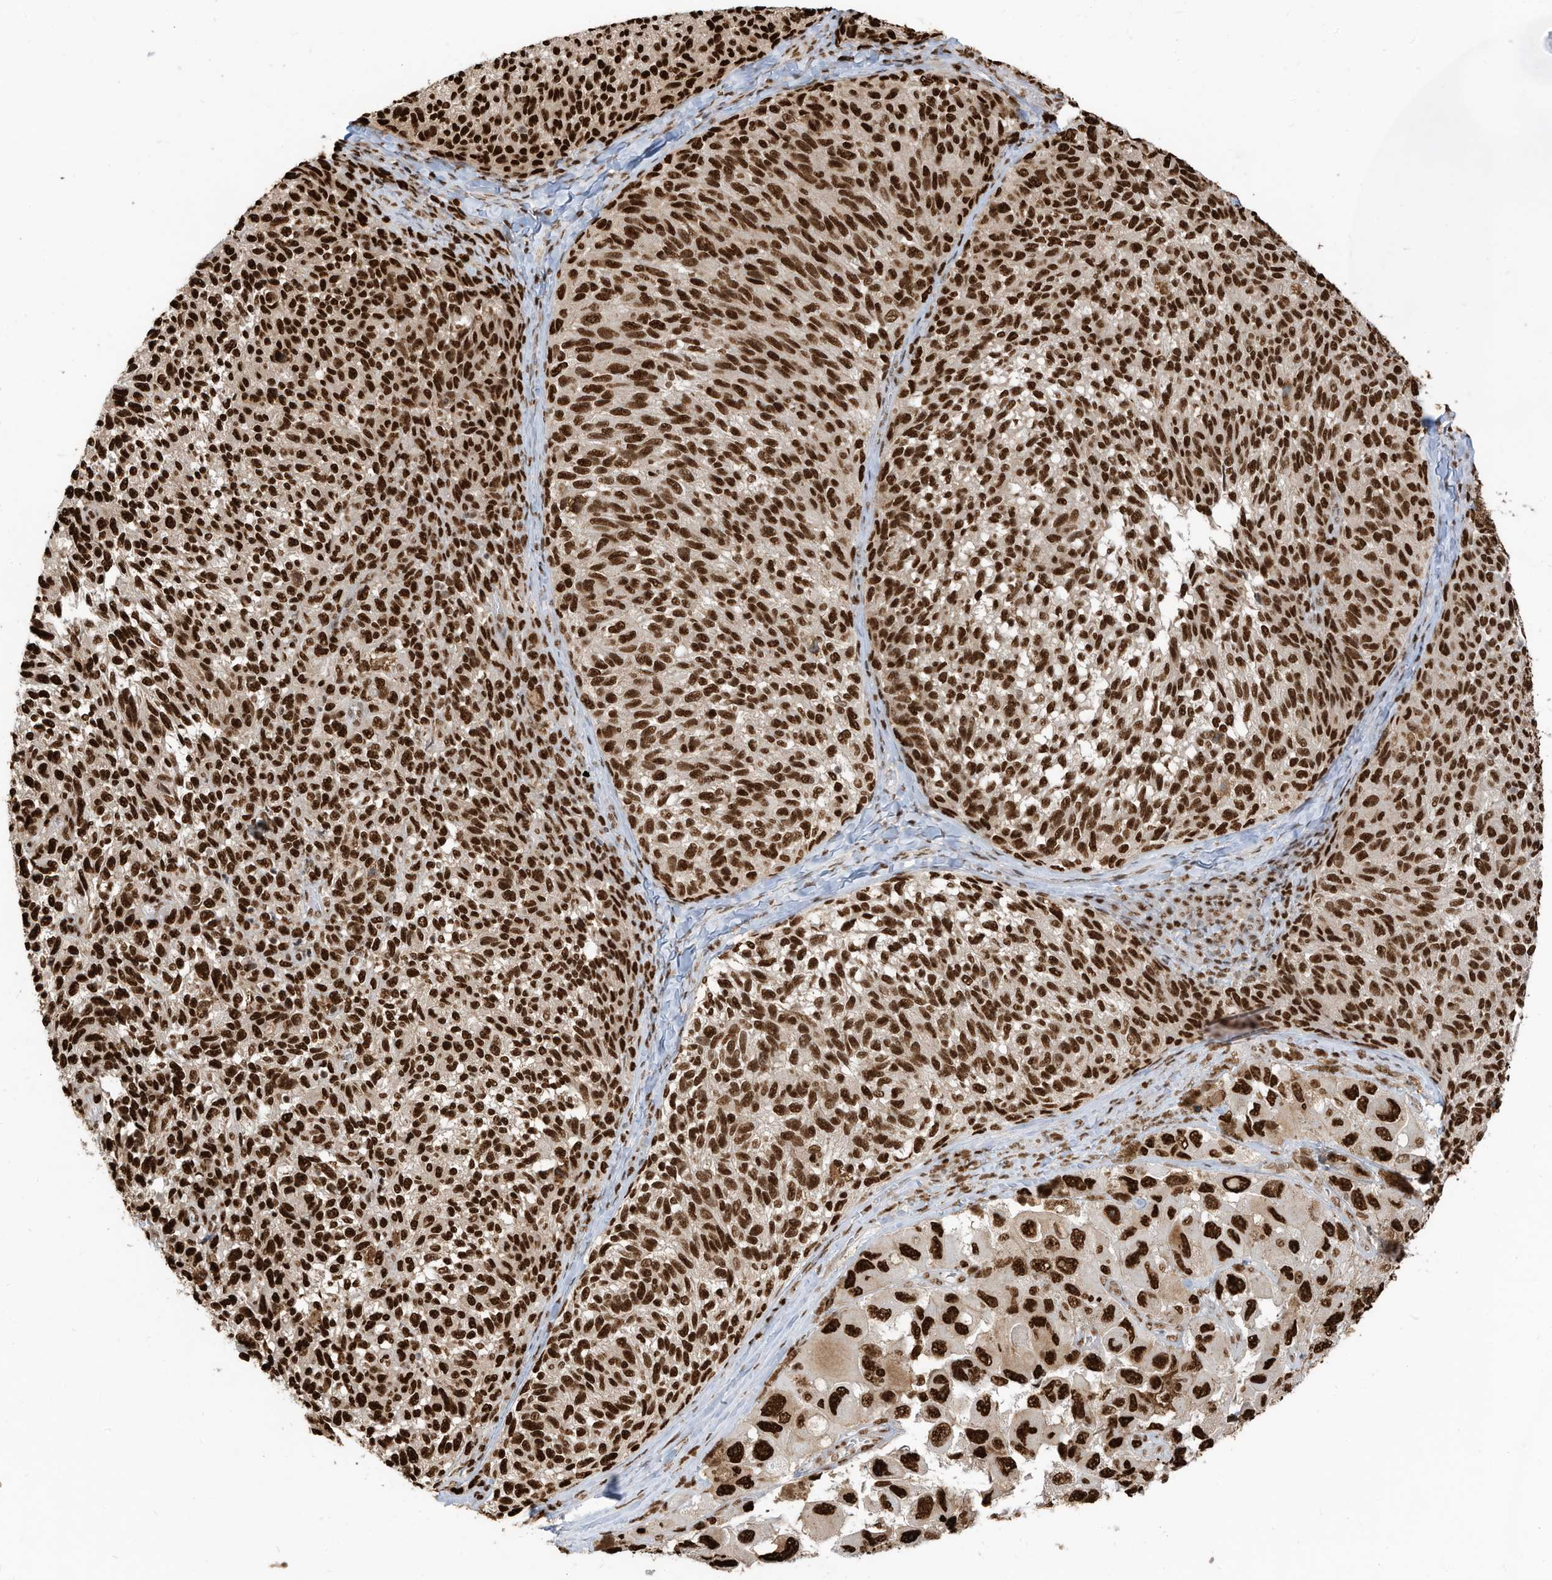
{"staining": {"intensity": "strong", "quantity": ">75%", "location": "nuclear"}, "tissue": "melanoma", "cell_type": "Tumor cells", "image_type": "cancer", "snomed": [{"axis": "morphology", "description": "Malignant melanoma, NOS"}, {"axis": "topography", "description": "Skin"}], "caption": "Human melanoma stained for a protein (brown) demonstrates strong nuclear positive expression in about >75% of tumor cells.", "gene": "SAMD15", "patient": {"sex": "female", "age": 73}}